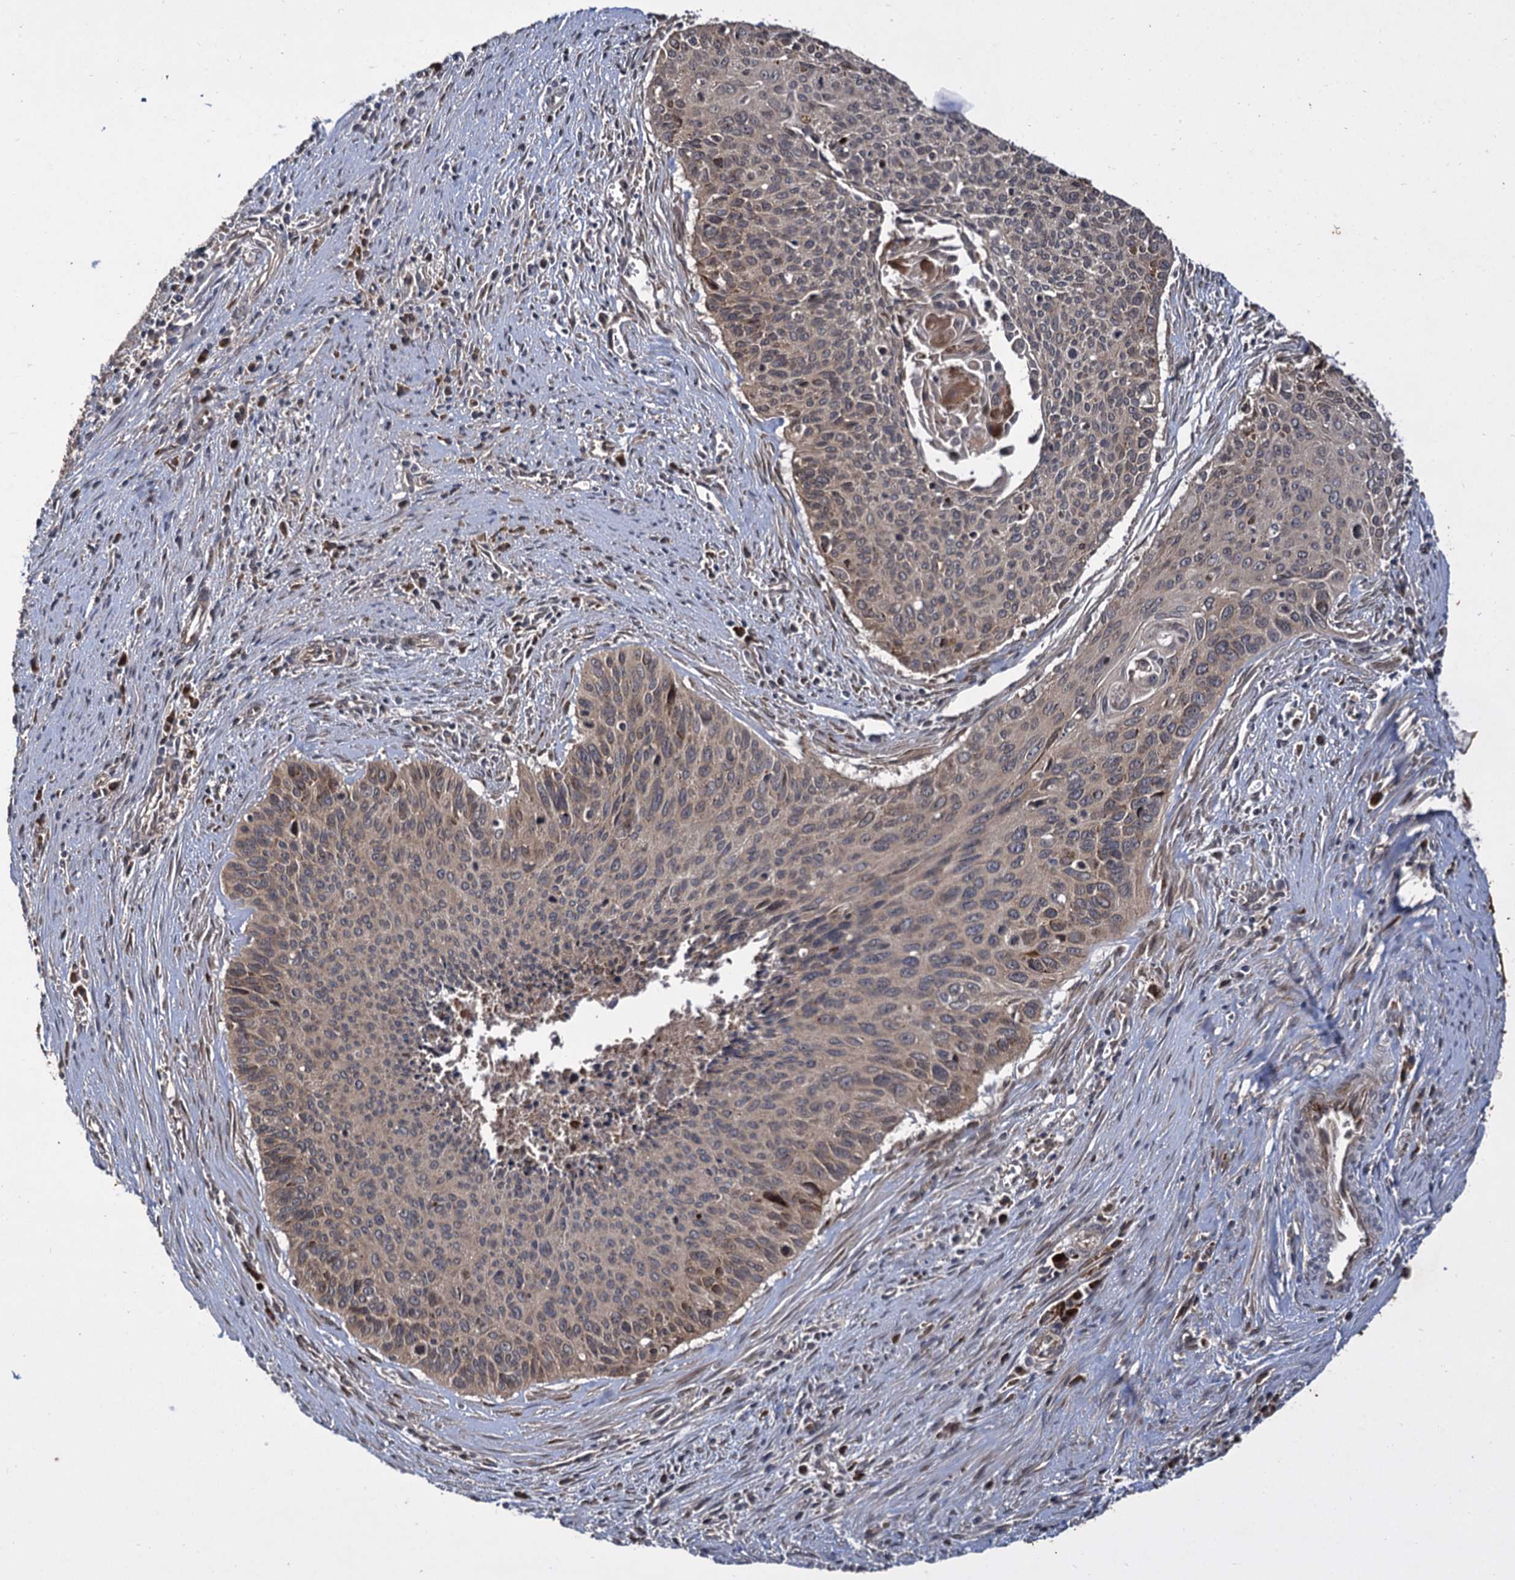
{"staining": {"intensity": "weak", "quantity": ">75%", "location": "cytoplasmic/membranous"}, "tissue": "cervical cancer", "cell_type": "Tumor cells", "image_type": "cancer", "snomed": [{"axis": "morphology", "description": "Squamous cell carcinoma, NOS"}, {"axis": "topography", "description": "Cervix"}], "caption": "Immunohistochemistry (IHC) (DAB) staining of cervical cancer (squamous cell carcinoma) demonstrates weak cytoplasmic/membranous protein expression in about >75% of tumor cells.", "gene": "INPPL1", "patient": {"sex": "female", "age": 55}}